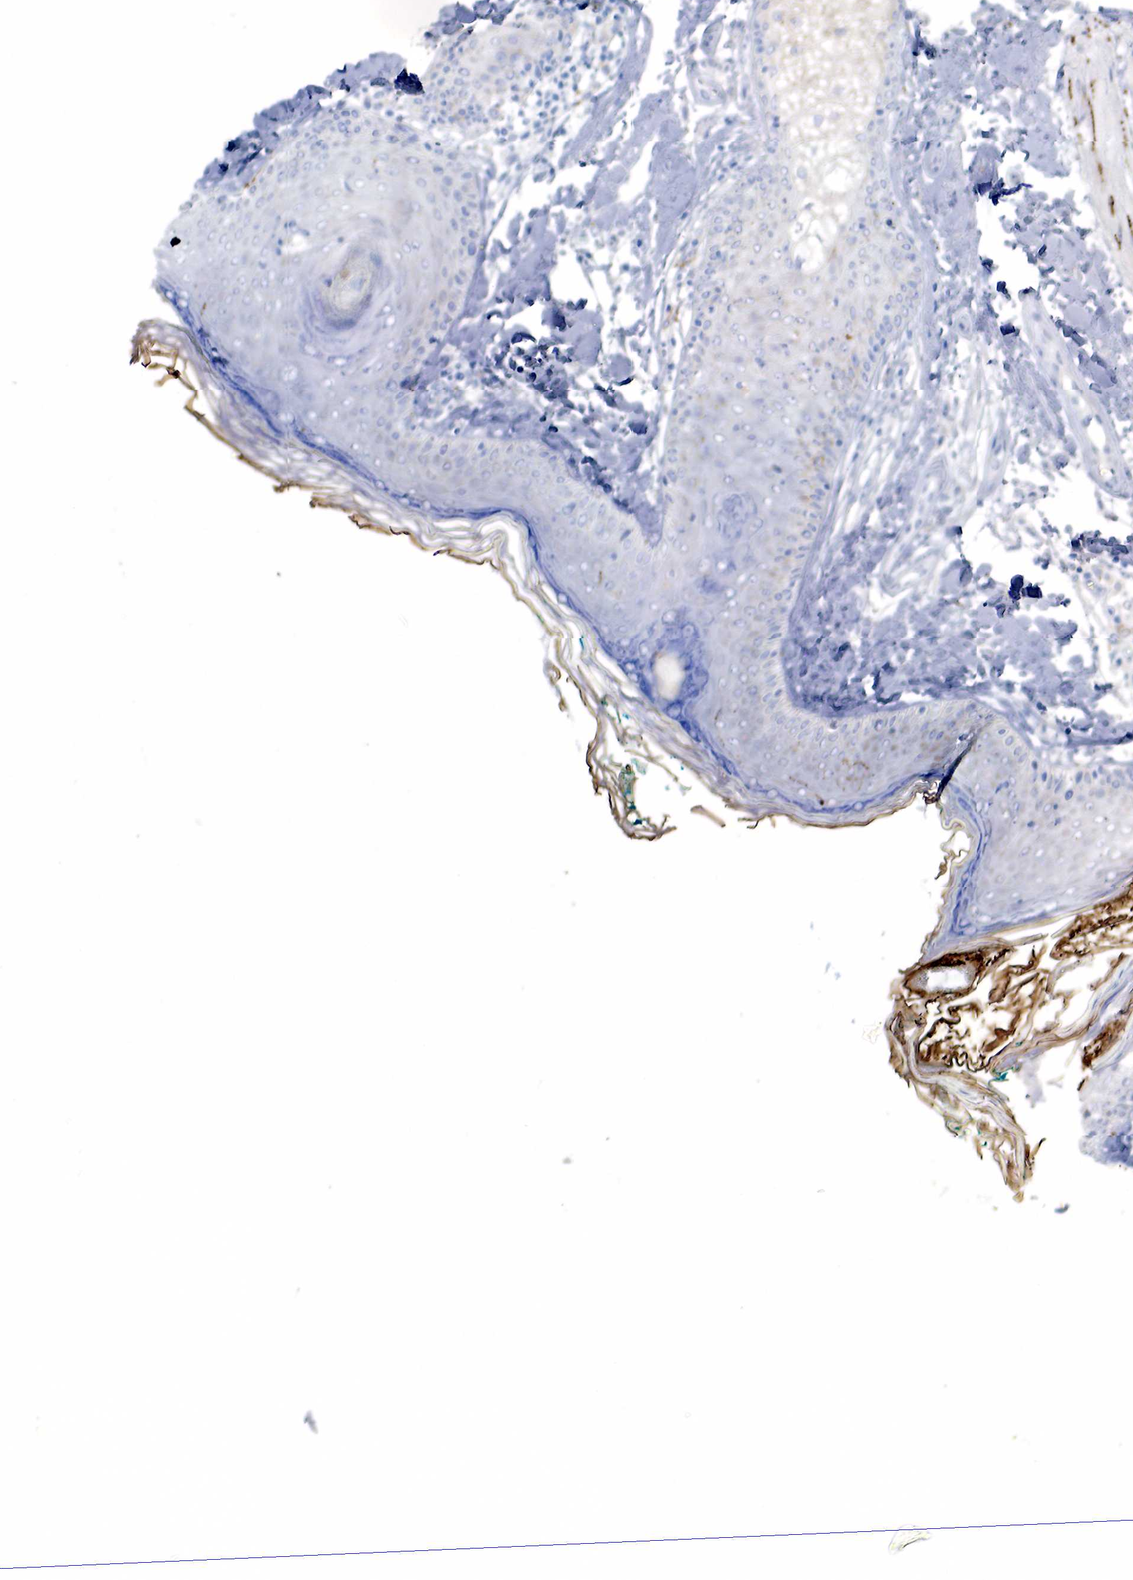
{"staining": {"intensity": "negative", "quantity": "none", "location": "none"}, "tissue": "skin", "cell_type": "Fibroblasts", "image_type": "normal", "snomed": [{"axis": "morphology", "description": "Normal tissue, NOS"}, {"axis": "topography", "description": "Skin"}], "caption": "This photomicrograph is of unremarkable skin stained with immunohistochemistry to label a protein in brown with the nuclei are counter-stained blue. There is no expression in fibroblasts.", "gene": "SYP", "patient": {"sex": "male", "age": 86}}